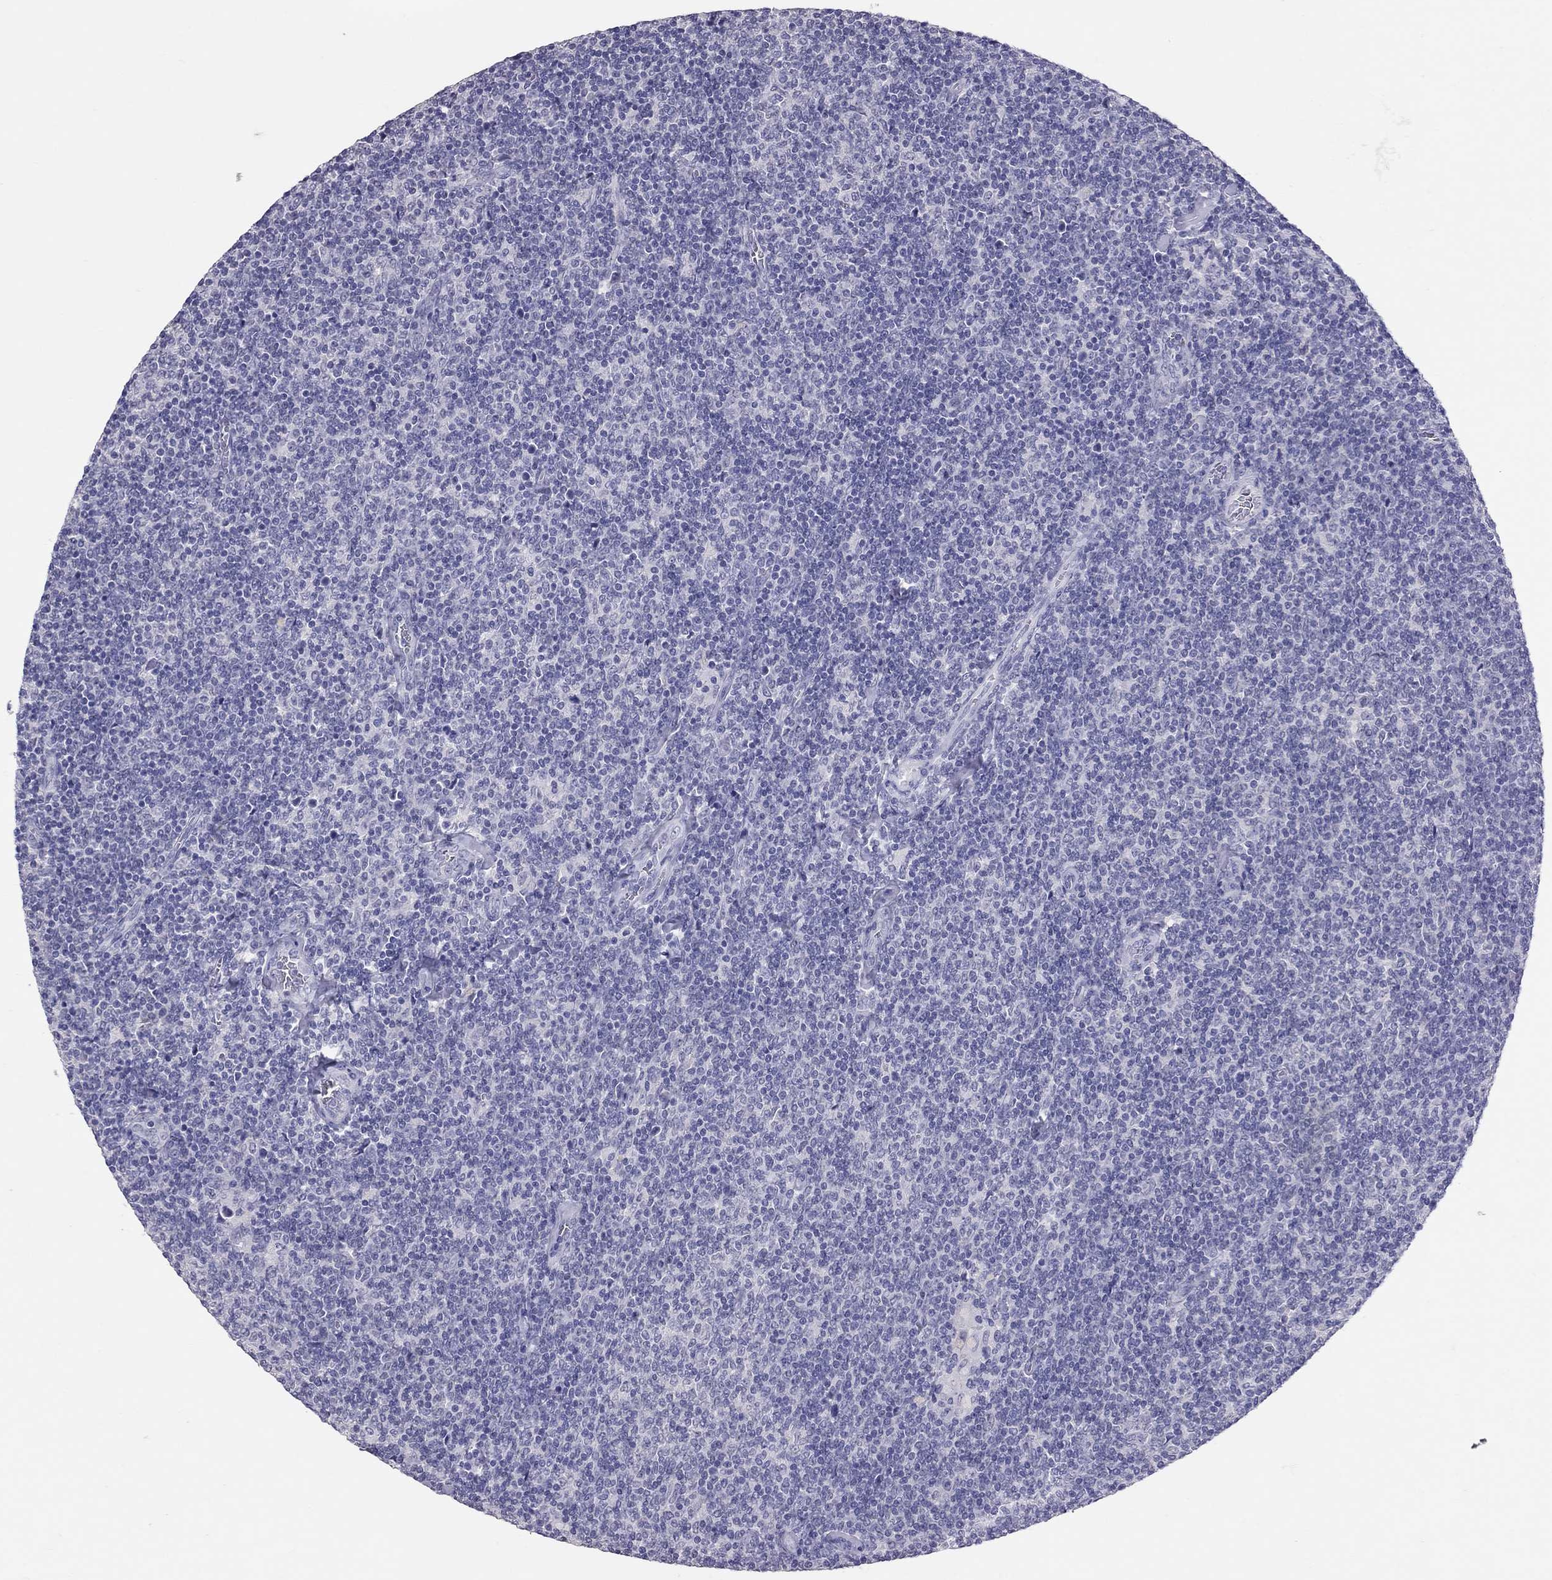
{"staining": {"intensity": "negative", "quantity": "none", "location": "none"}, "tissue": "lymphoma", "cell_type": "Tumor cells", "image_type": "cancer", "snomed": [{"axis": "morphology", "description": "Malignant lymphoma, non-Hodgkin's type, Low grade"}, {"axis": "topography", "description": "Lymph node"}], "caption": "IHC of human low-grade malignant lymphoma, non-Hodgkin's type shows no expression in tumor cells.", "gene": "PSMB11", "patient": {"sex": "male", "age": 52}}